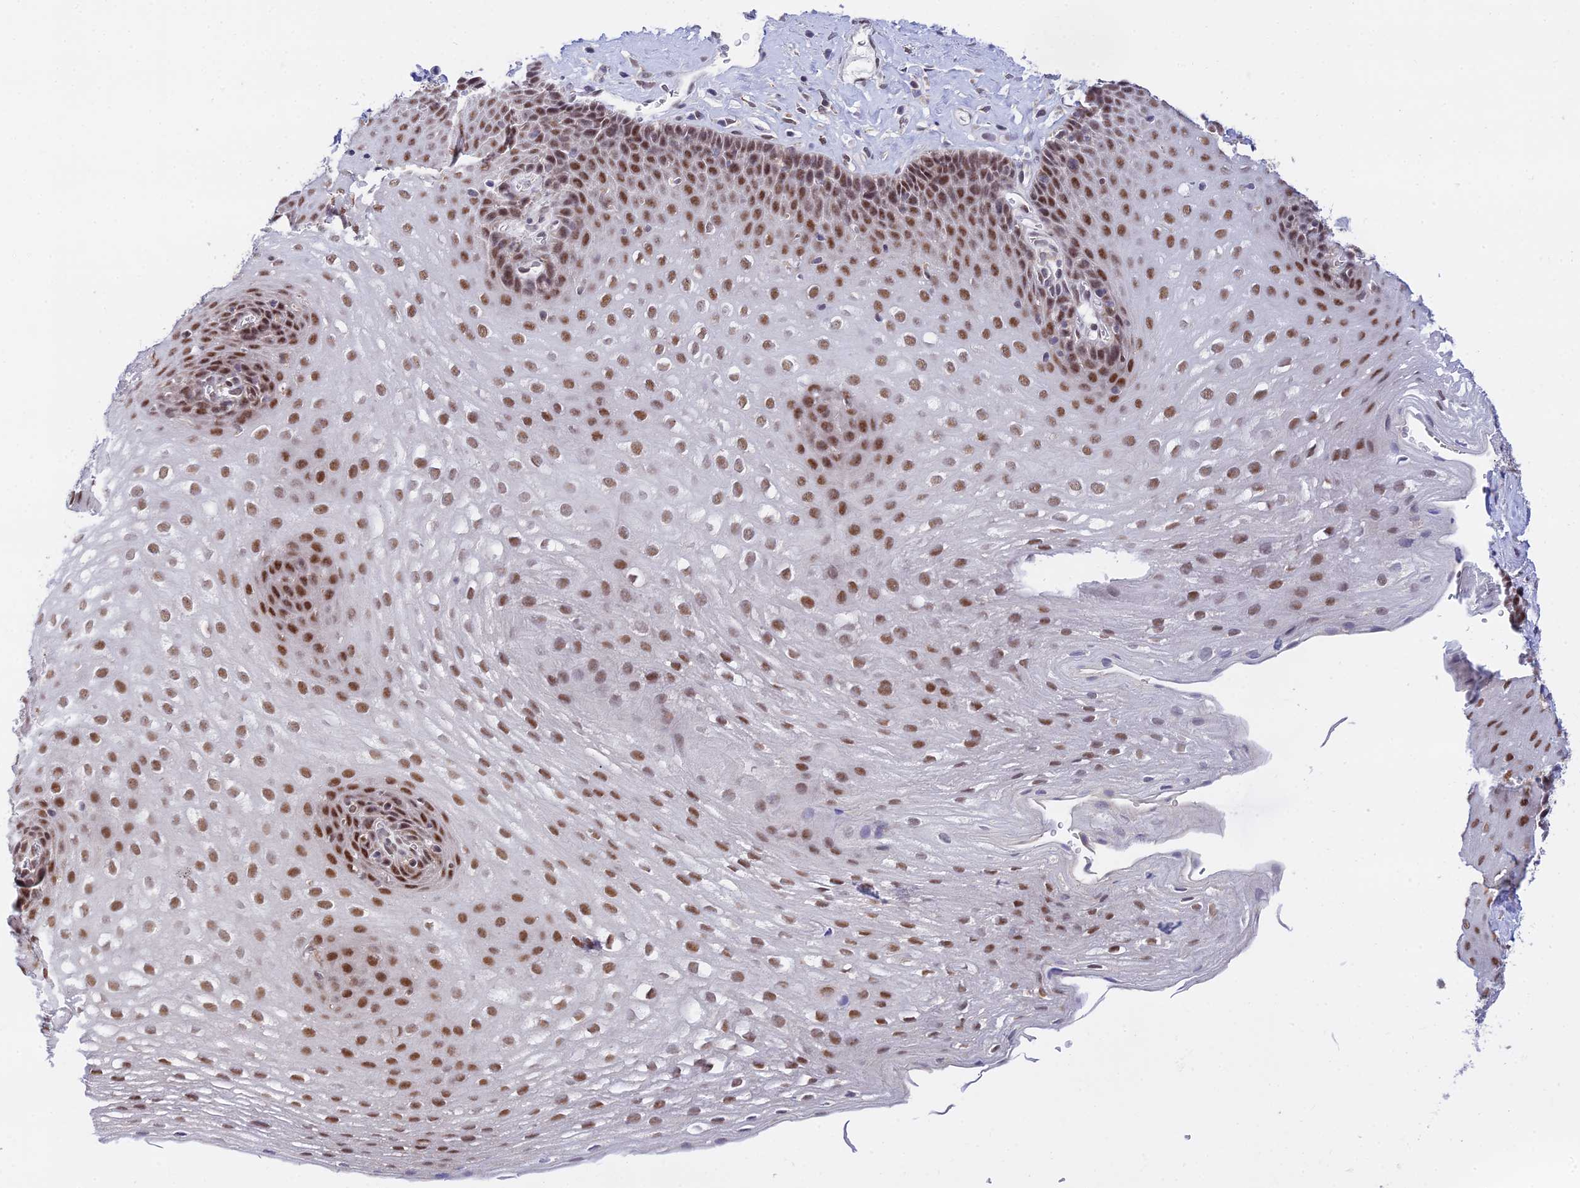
{"staining": {"intensity": "moderate", "quantity": ">75%", "location": "nuclear"}, "tissue": "esophagus", "cell_type": "Squamous epithelial cells", "image_type": "normal", "snomed": [{"axis": "morphology", "description": "Normal tissue, NOS"}, {"axis": "topography", "description": "Esophagus"}], "caption": "Immunohistochemical staining of benign esophagus exhibits medium levels of moderate nuclear expression in about >75% of squamous epithelial cells.", "gene": "C2orf49", "patient": {"sex": "female", "age": 66}}